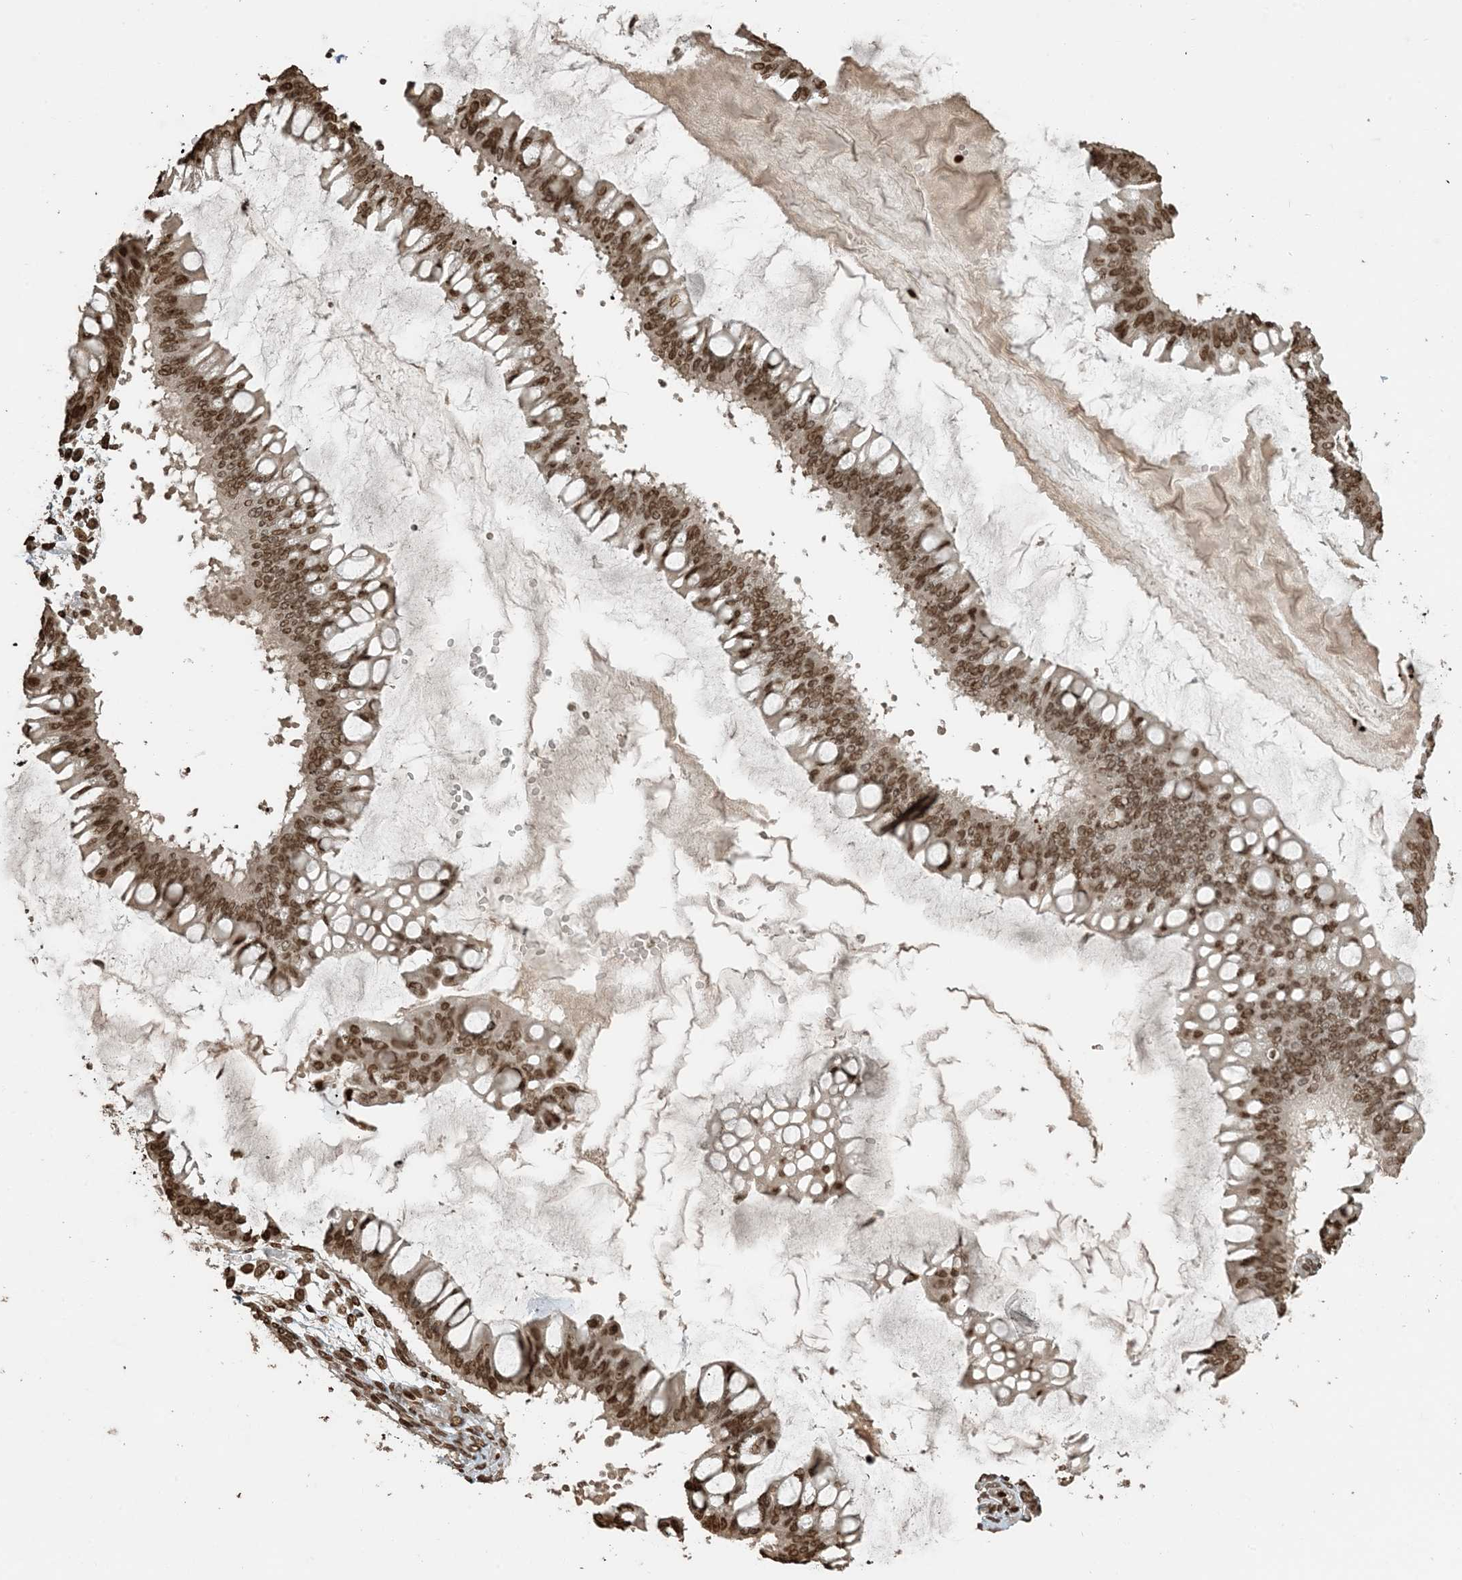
{"staining": {"intensity": "moderate", "quantity": ">75%", "location": "nuclear"}, "tissue": "ovarian cancer", "cell_type": "Tumor cells", "image_type": "cancer", "snomed": [{"axis": "morphology", "description": "Cystadenocarcinoma, mucinous, NOS"}, {"axis": "topography", "description": "Ovary"}], "caption": "High-power microscopy captured an immunohistochemistry micrograph of mucinous cystadenocarcinoma (ovarian), revealing moderate nuclear staining in approximately >75% of tumor cells.", "gene": "H3-3B", "patient": {"sex": "female", "age": 73}}